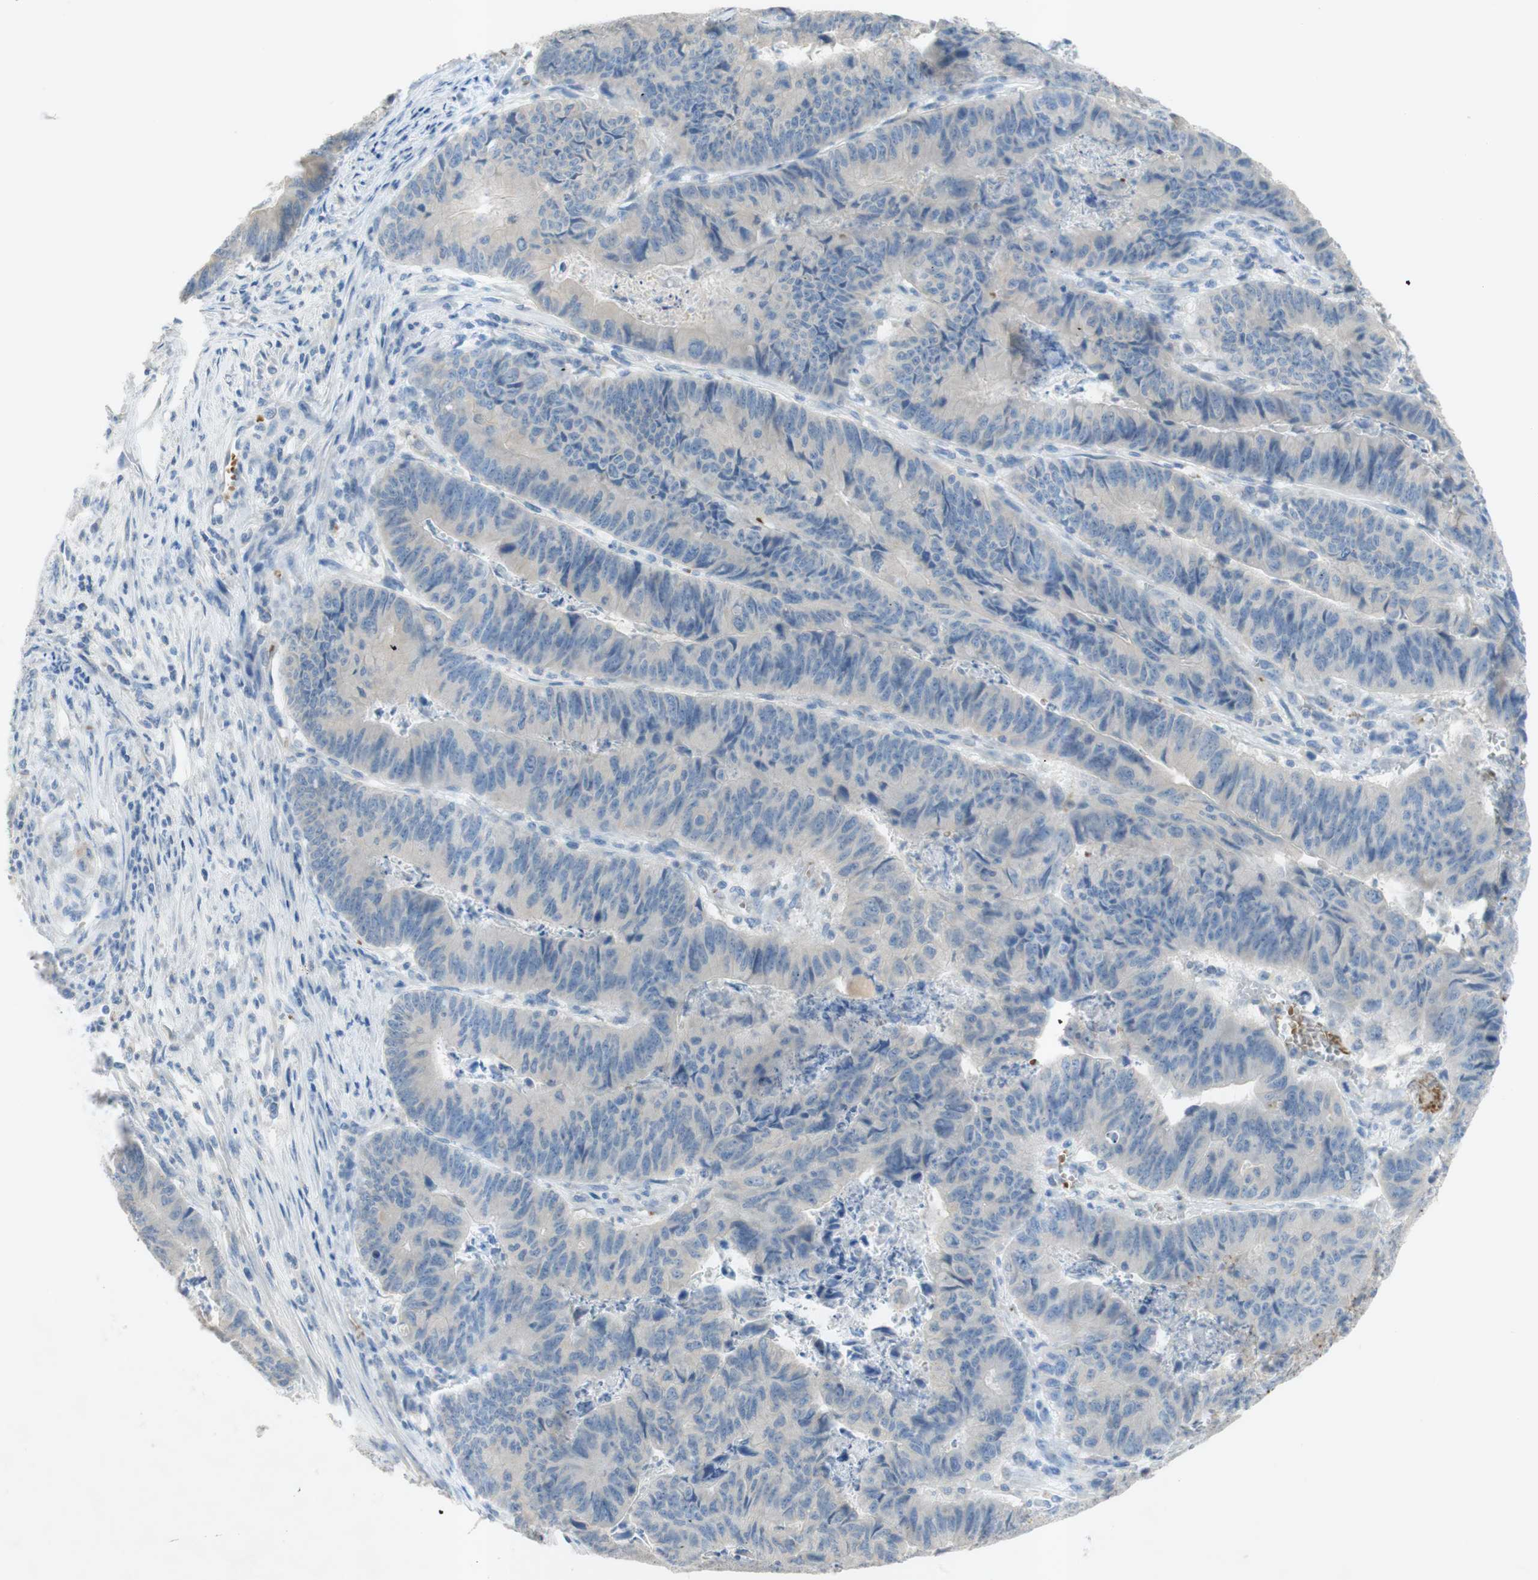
{"staining": {"intensity": "negative", "quantity": "none", "location": "none"}, "tissue": "stomach cancer", "cell_type": "Tumor cells", "image_type": "cancer", "snomed": [{"axis": "morphology", "description": "Adenocarcinoma, NOS"}, {"axis": "topography", "description": "Stomach, lower"}], "caption": "Immunohistochemistry (IHC) histopathology image of stomach adenocarcinoma stained for a protein (brown), which displays no expression in tumor cells.", "gene": "EPO", "patient": {"sex": "male", "age": 77}}